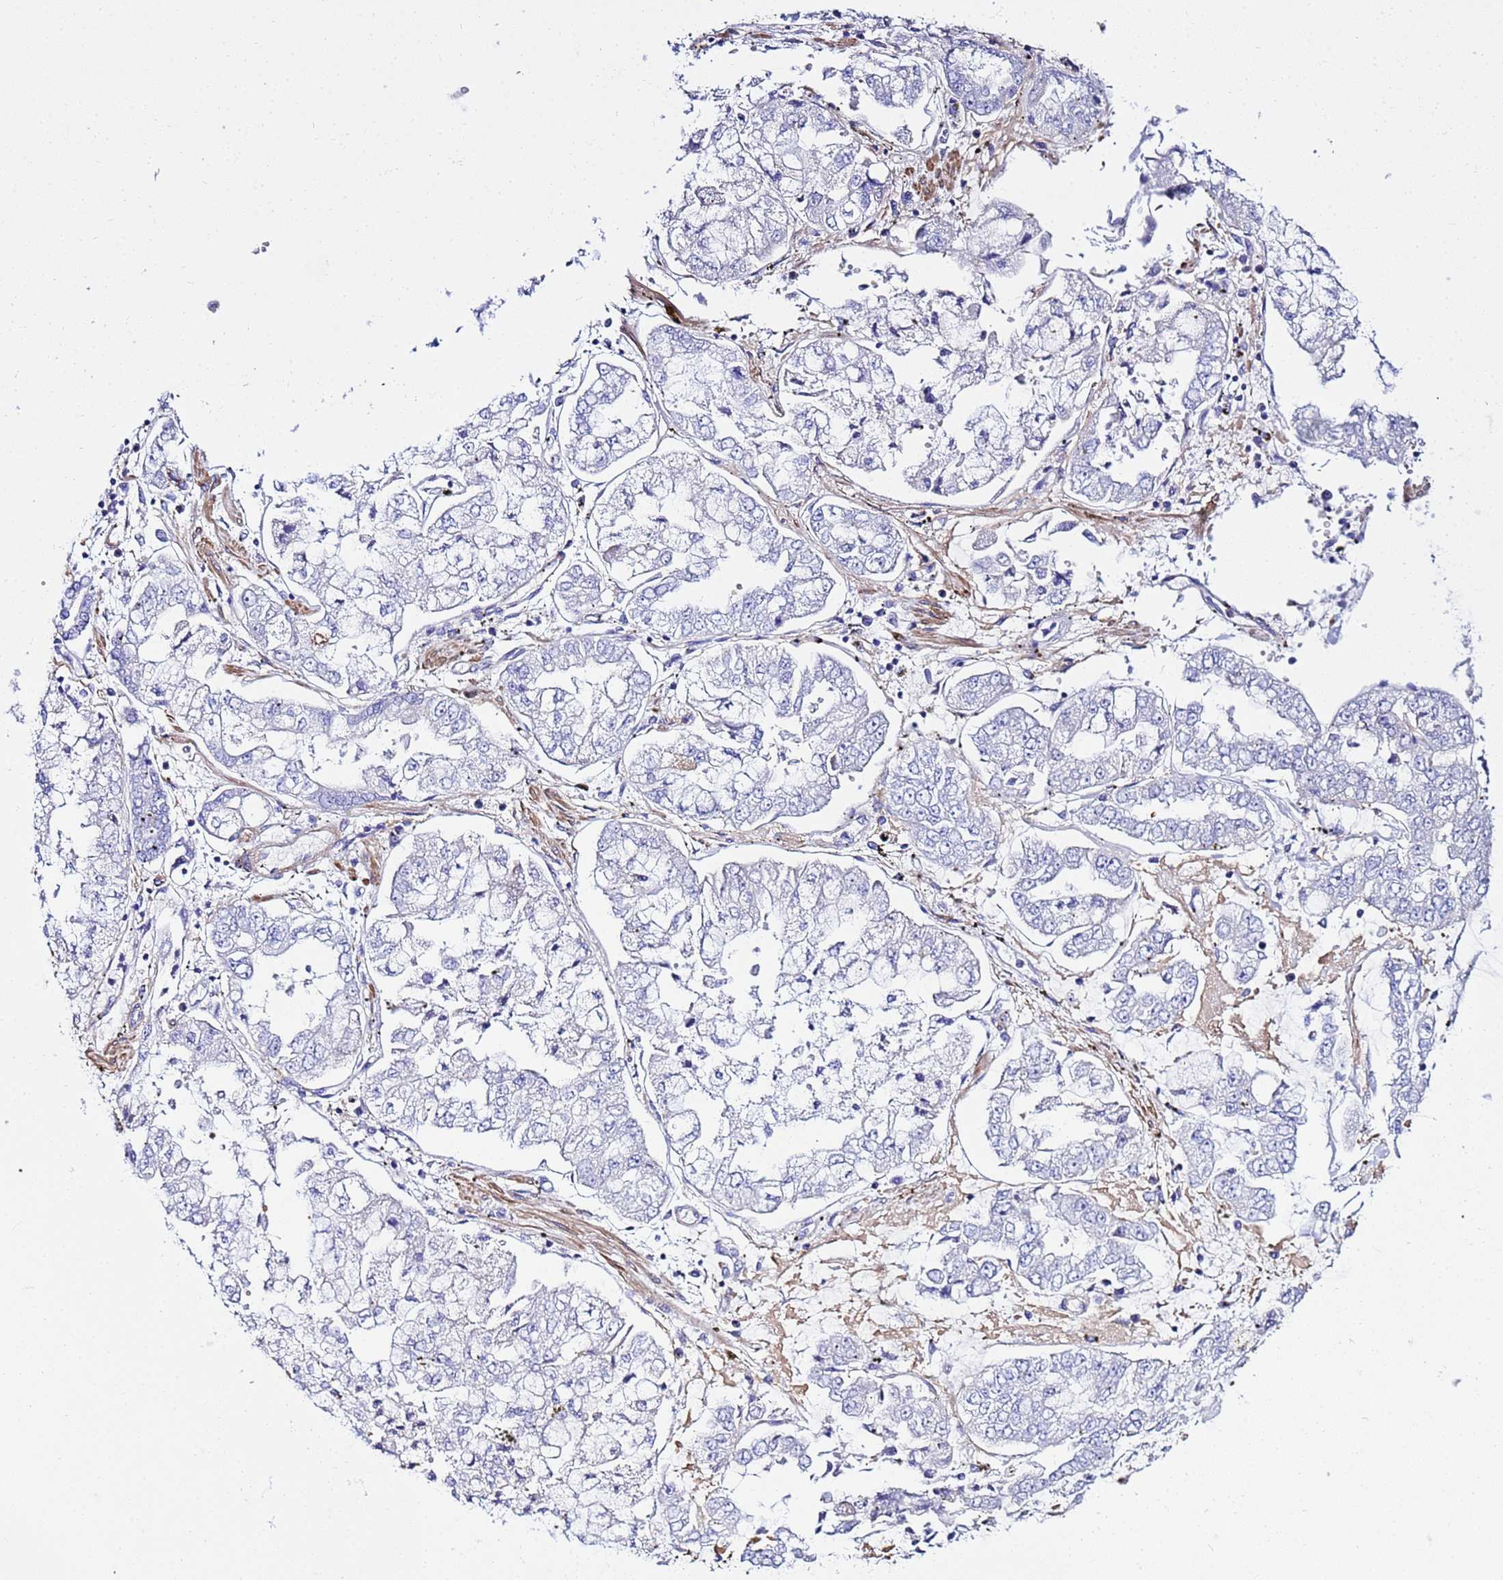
{"staining": {"intensity": "negative", "quantity": "none", "location": "none"}, "tissue": "stomach cancer", "cell_type": "Tumor cells", "image_type": "cancer", "snomed": [{"axis": "morphology", "description": "Adenocarcinoma, NOS"}, {"axis": "topography", "description": "Stomach"}], "caption": "DAB (3,3'-diaminobenzidine) immunohistochemical staining of human adenocarcinoma (stomach) demonstrates no significant expression in tumor cells. (DAB IHC with hematoxylin counter stain).", "gene": "USP18", "patient": {"sex": "male", "age": 76}}